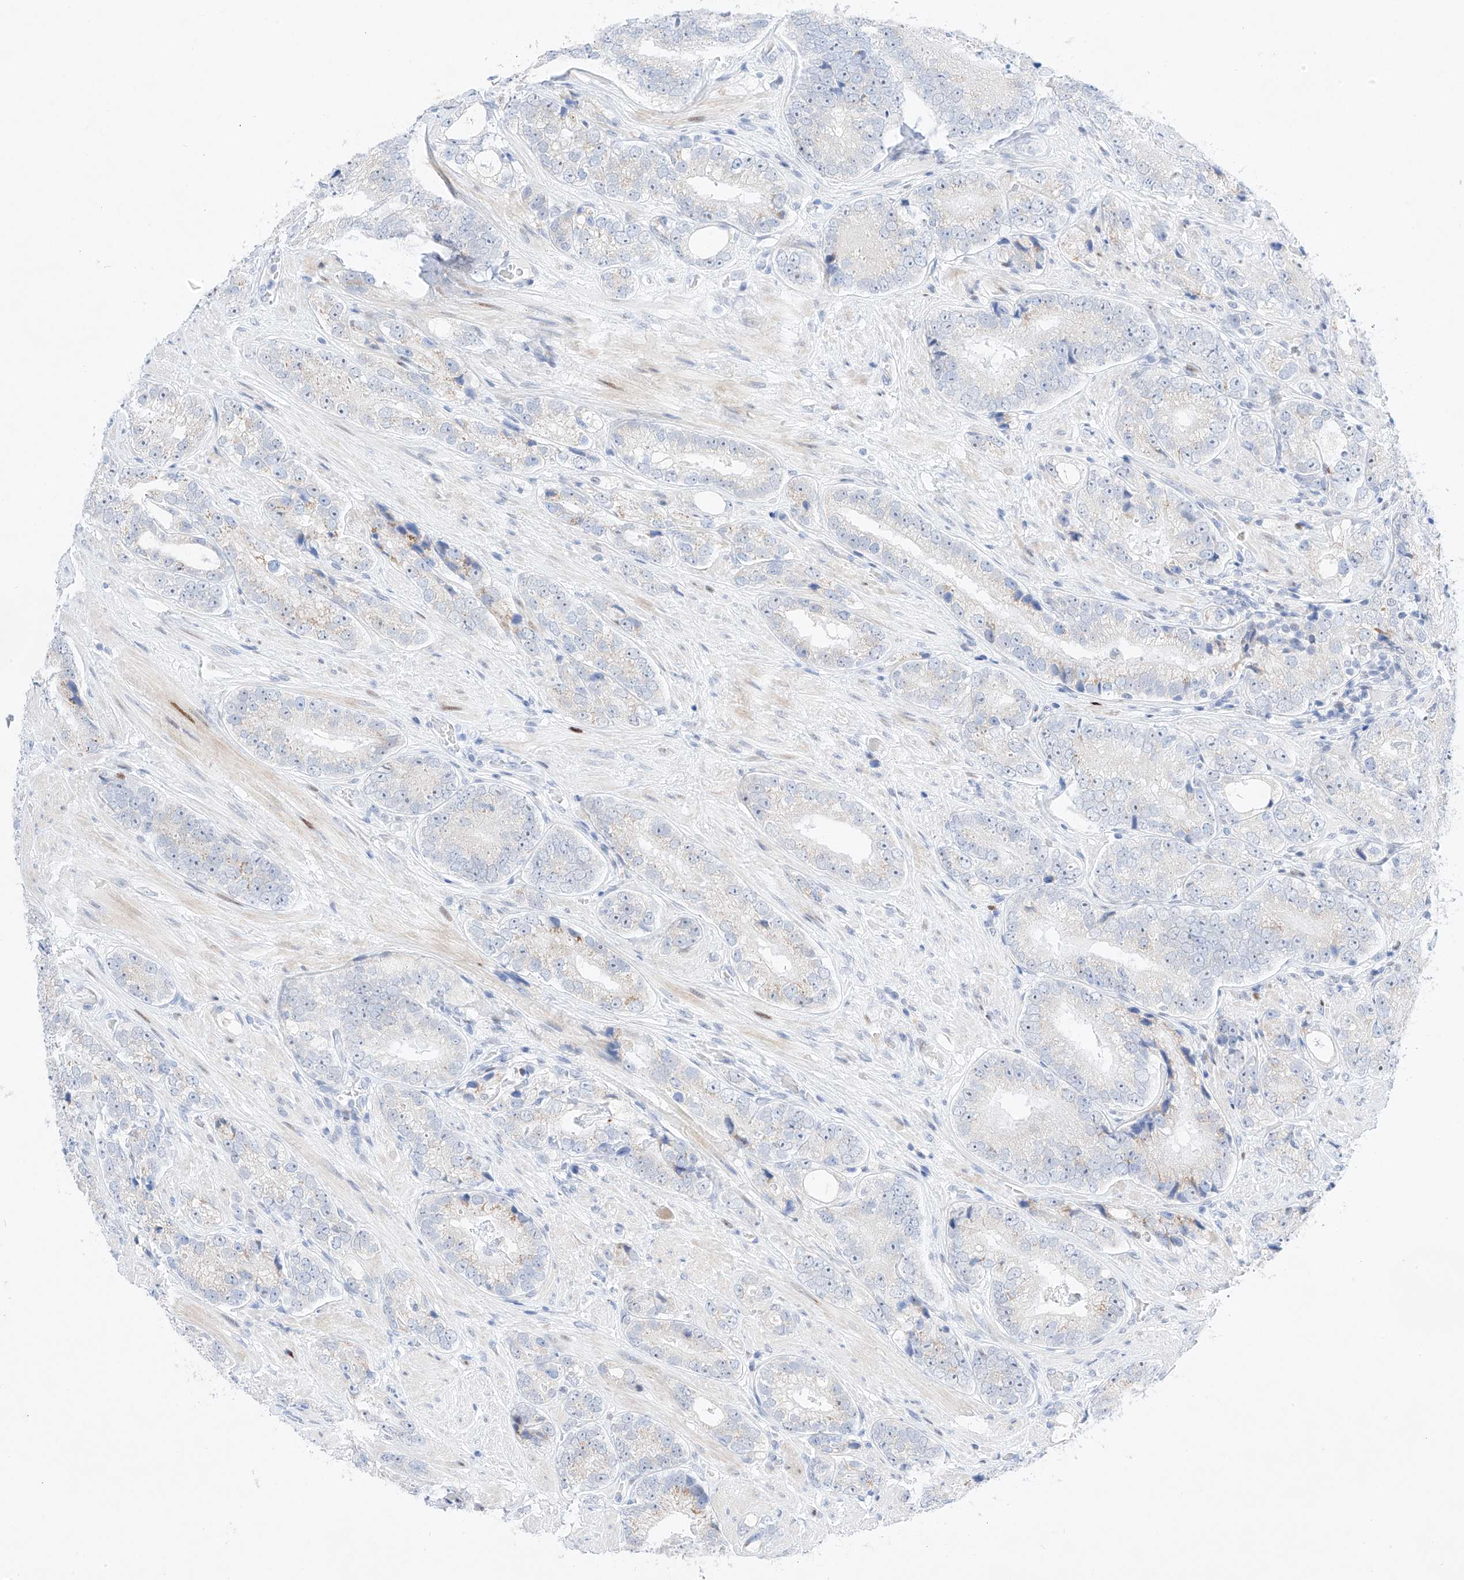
{"staining": {"intensity": "negative", "quantity": "none", "location": "none"}, "tissue": "prostate cancer", "cell_type": "Tumor cells", "image_type": "cancer", "snomed": [{"axis": "morphology", "description": "Adenocarcinoma, High grade"}, {"axis": "topography", "description": "Prostate"}], "caption": "Immunohistochemistry histopathology image of human prostate cancer stained for a protein (brown), which displays no expression in tumor cells.", "gene": "NT5C3B", "patient": {"sex": "male", "age": 56}}